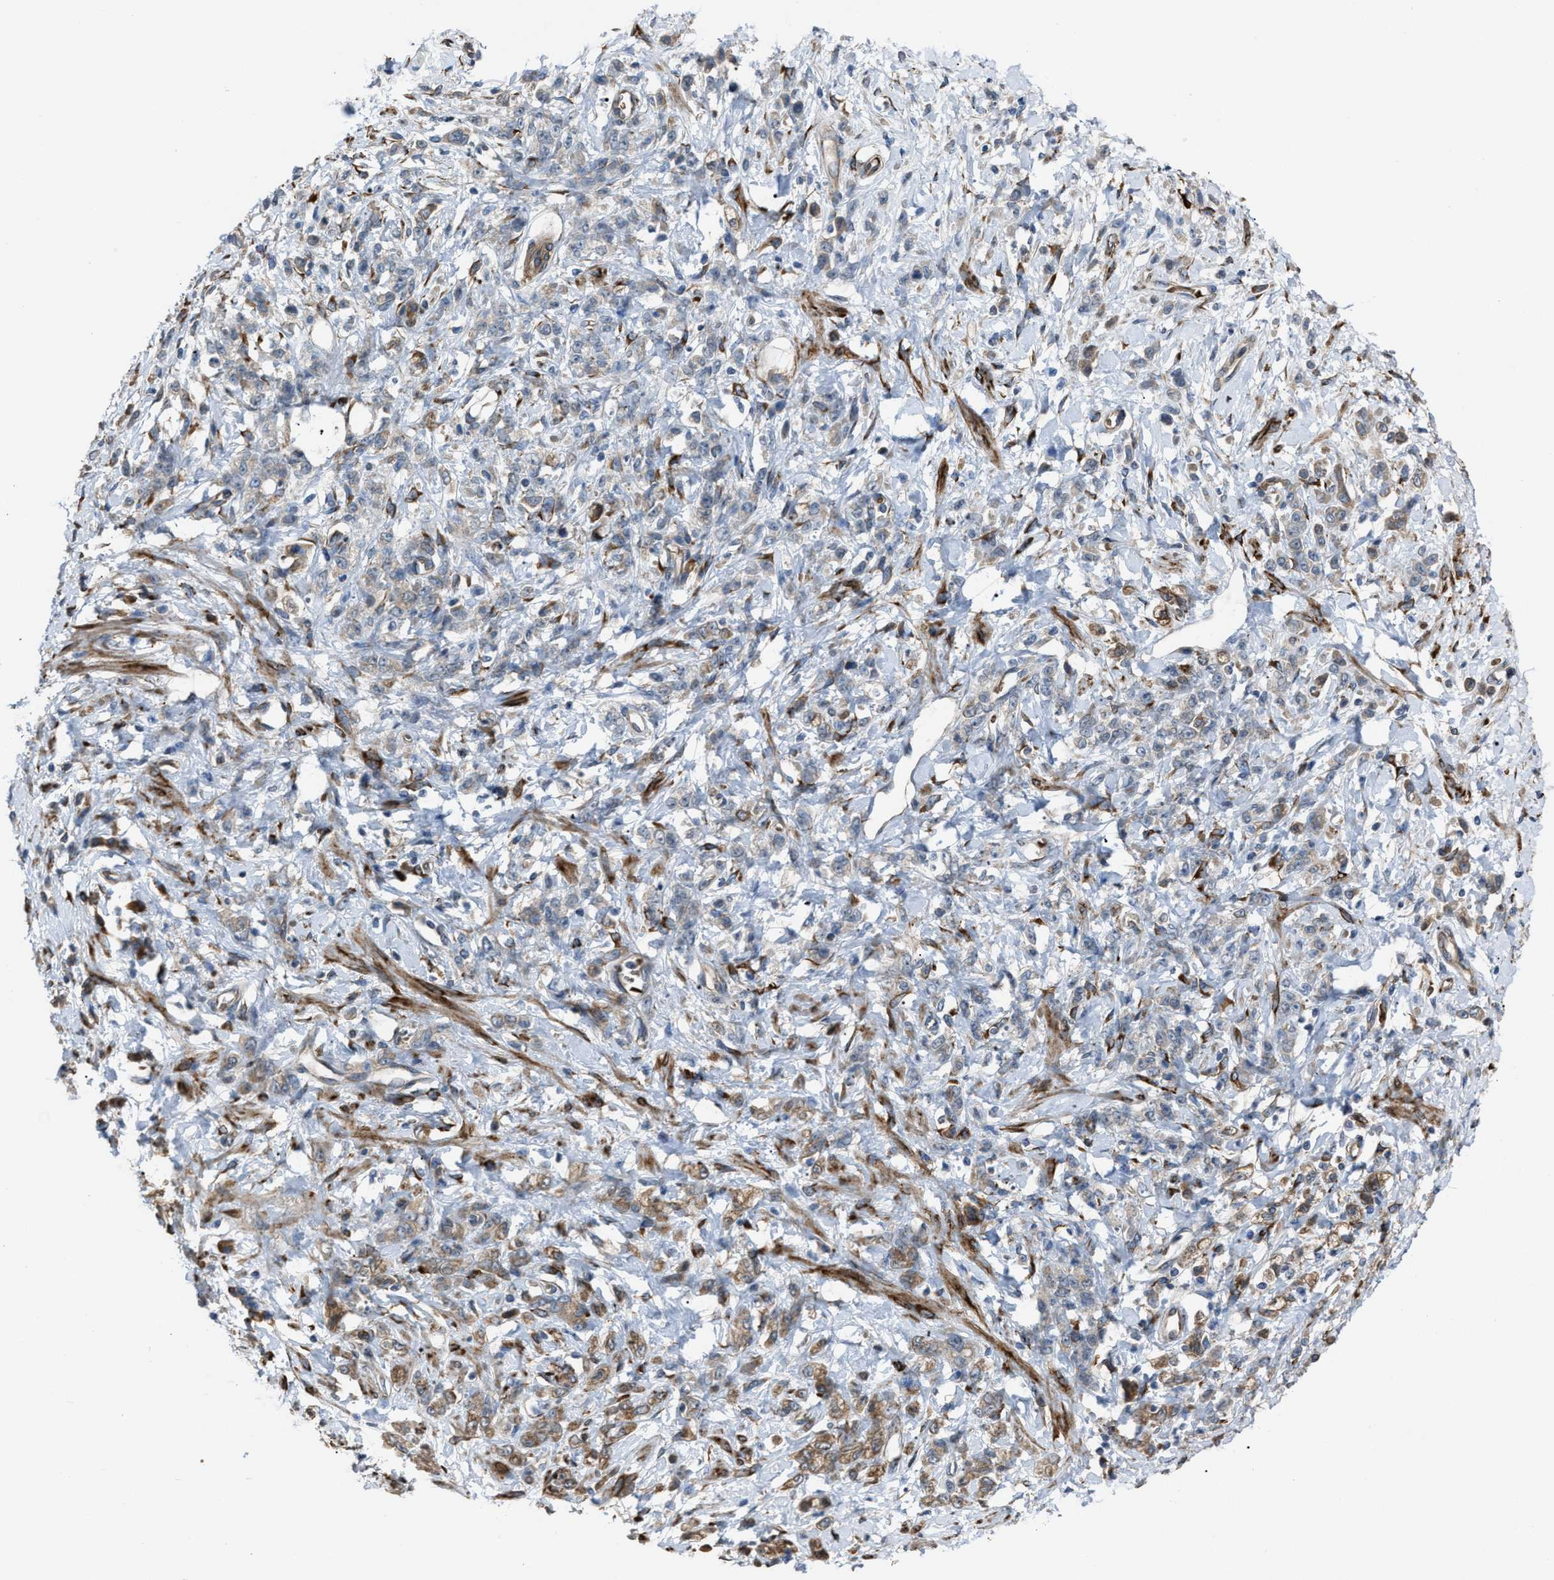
{"staining": {"intensity": "moderate", "quantity": ">75%", "location": "cytoplasmic/membranous"}, "tissue": "stomach cancer", "cell_type": "Tumor cells", "image_type": "cancer", "snomed": [{"axis": "morphology", "description": "Normal tissue, NOS"}, {"axis": "morphology", "description": "Adenocarcinoma, NOS"}, {"axis": "topography", "description": "Stomach"}], "caption": "Stomach cancer was stained to show a protein in brown. There is medium levels of moderate cytoplasmic/membranous expression in approximately >75% of tumor cells.", "gene": "SELENOM", "patient": {"sex": "male", "age": 82}}